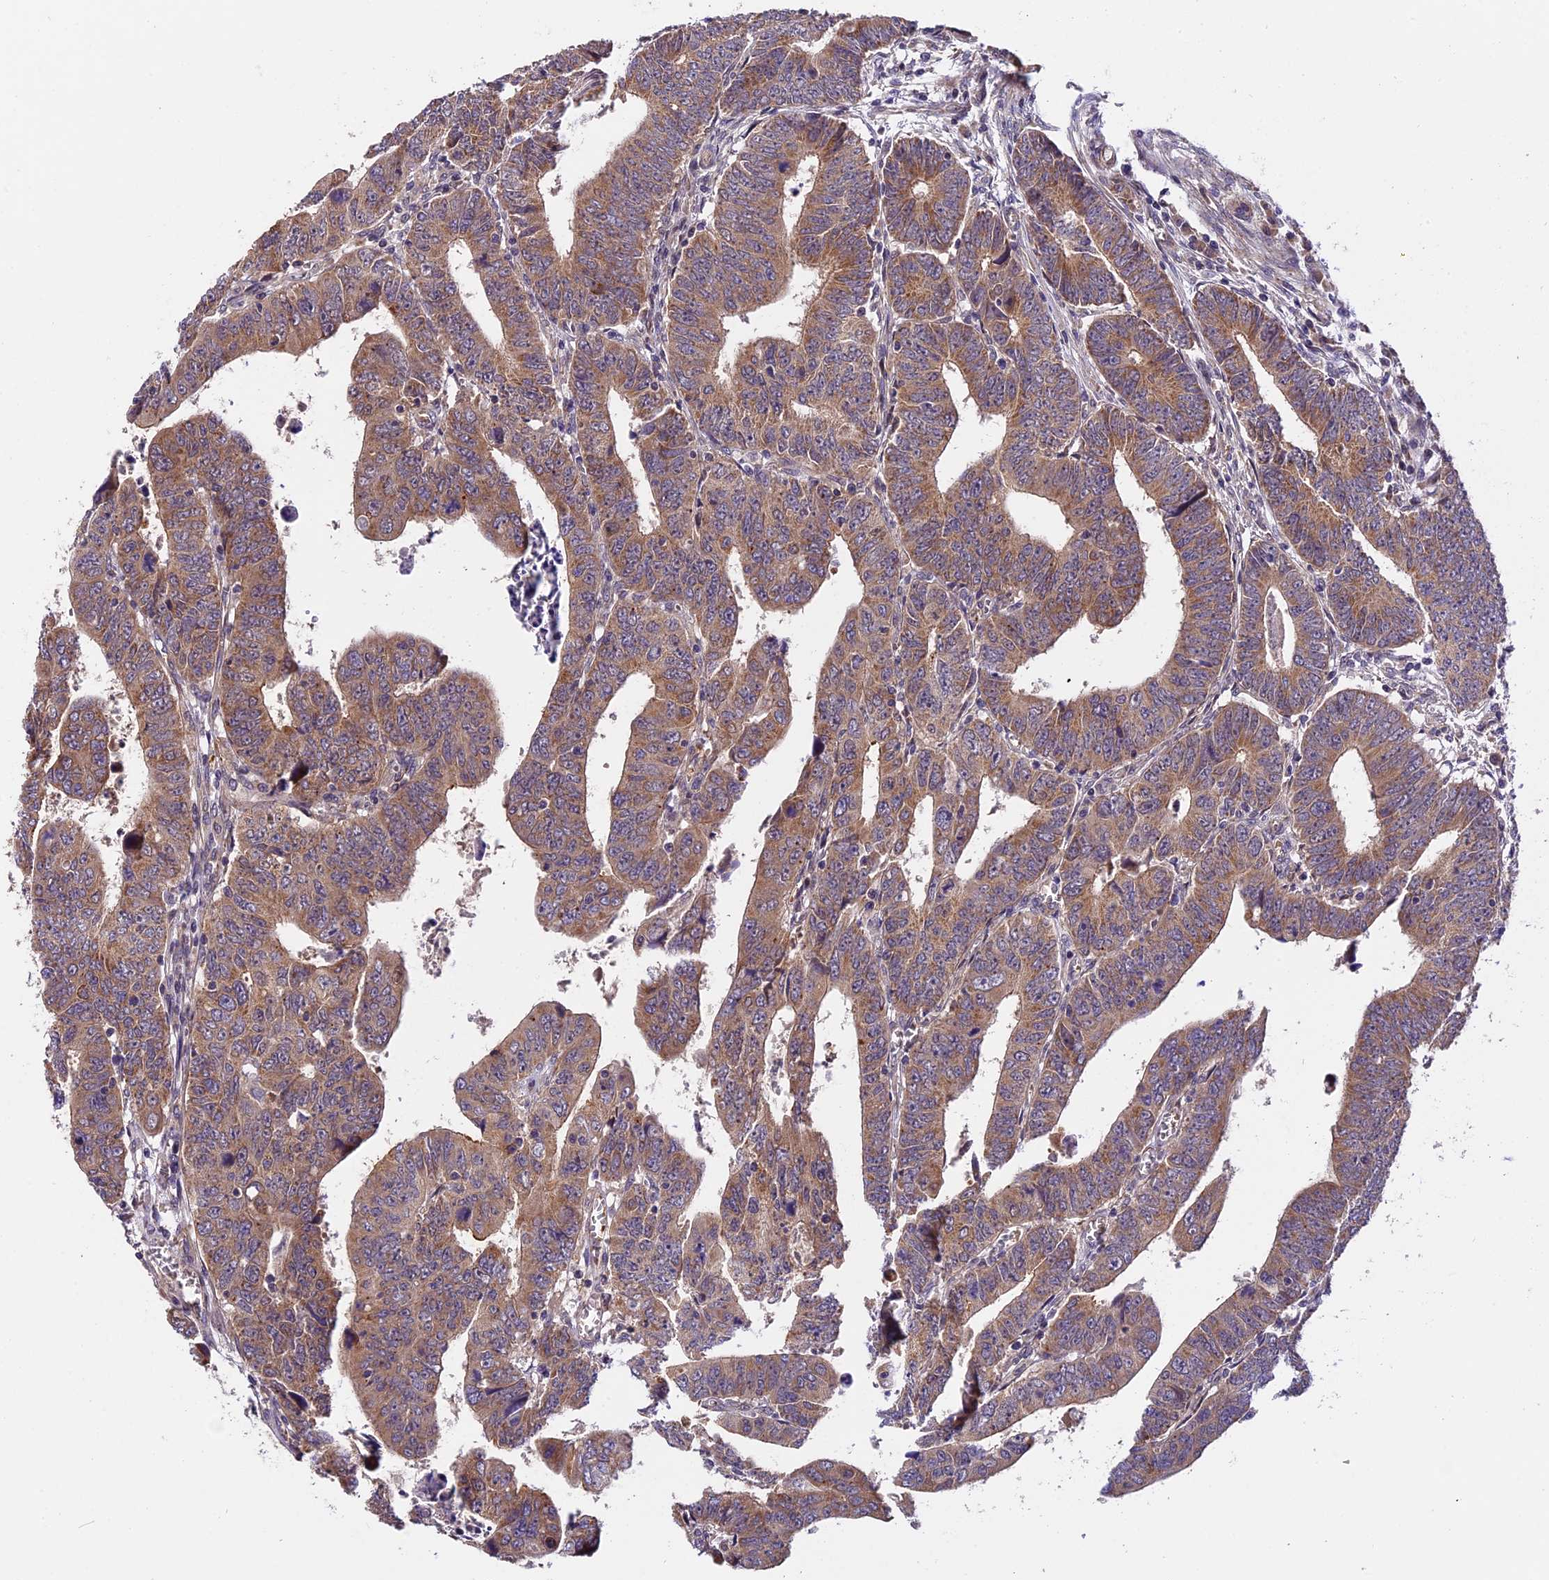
{"staining": {"intensity": "moderate", "quantity": ">75%", "location": "cytoplasmic/membranous"}, "tissue": "colorectal cancer", "cell_type": "Tumor cells", "image_type": "cancer", "snomed": [{"axis": "morphology", "description": "Normal tissue, NOS"}, {"axis": "morphology", "description": "Adenocarcinoma, NOS"}, {"axis": "topography", "description": "Rectum"}], "caption": "A brown stain shows moderate cytoplasmic/membranous positivity of a protein in human colorectal cancer tumor cells.", "gene": "TRMT1", "patient": {"sex": "female", "age": 65}}